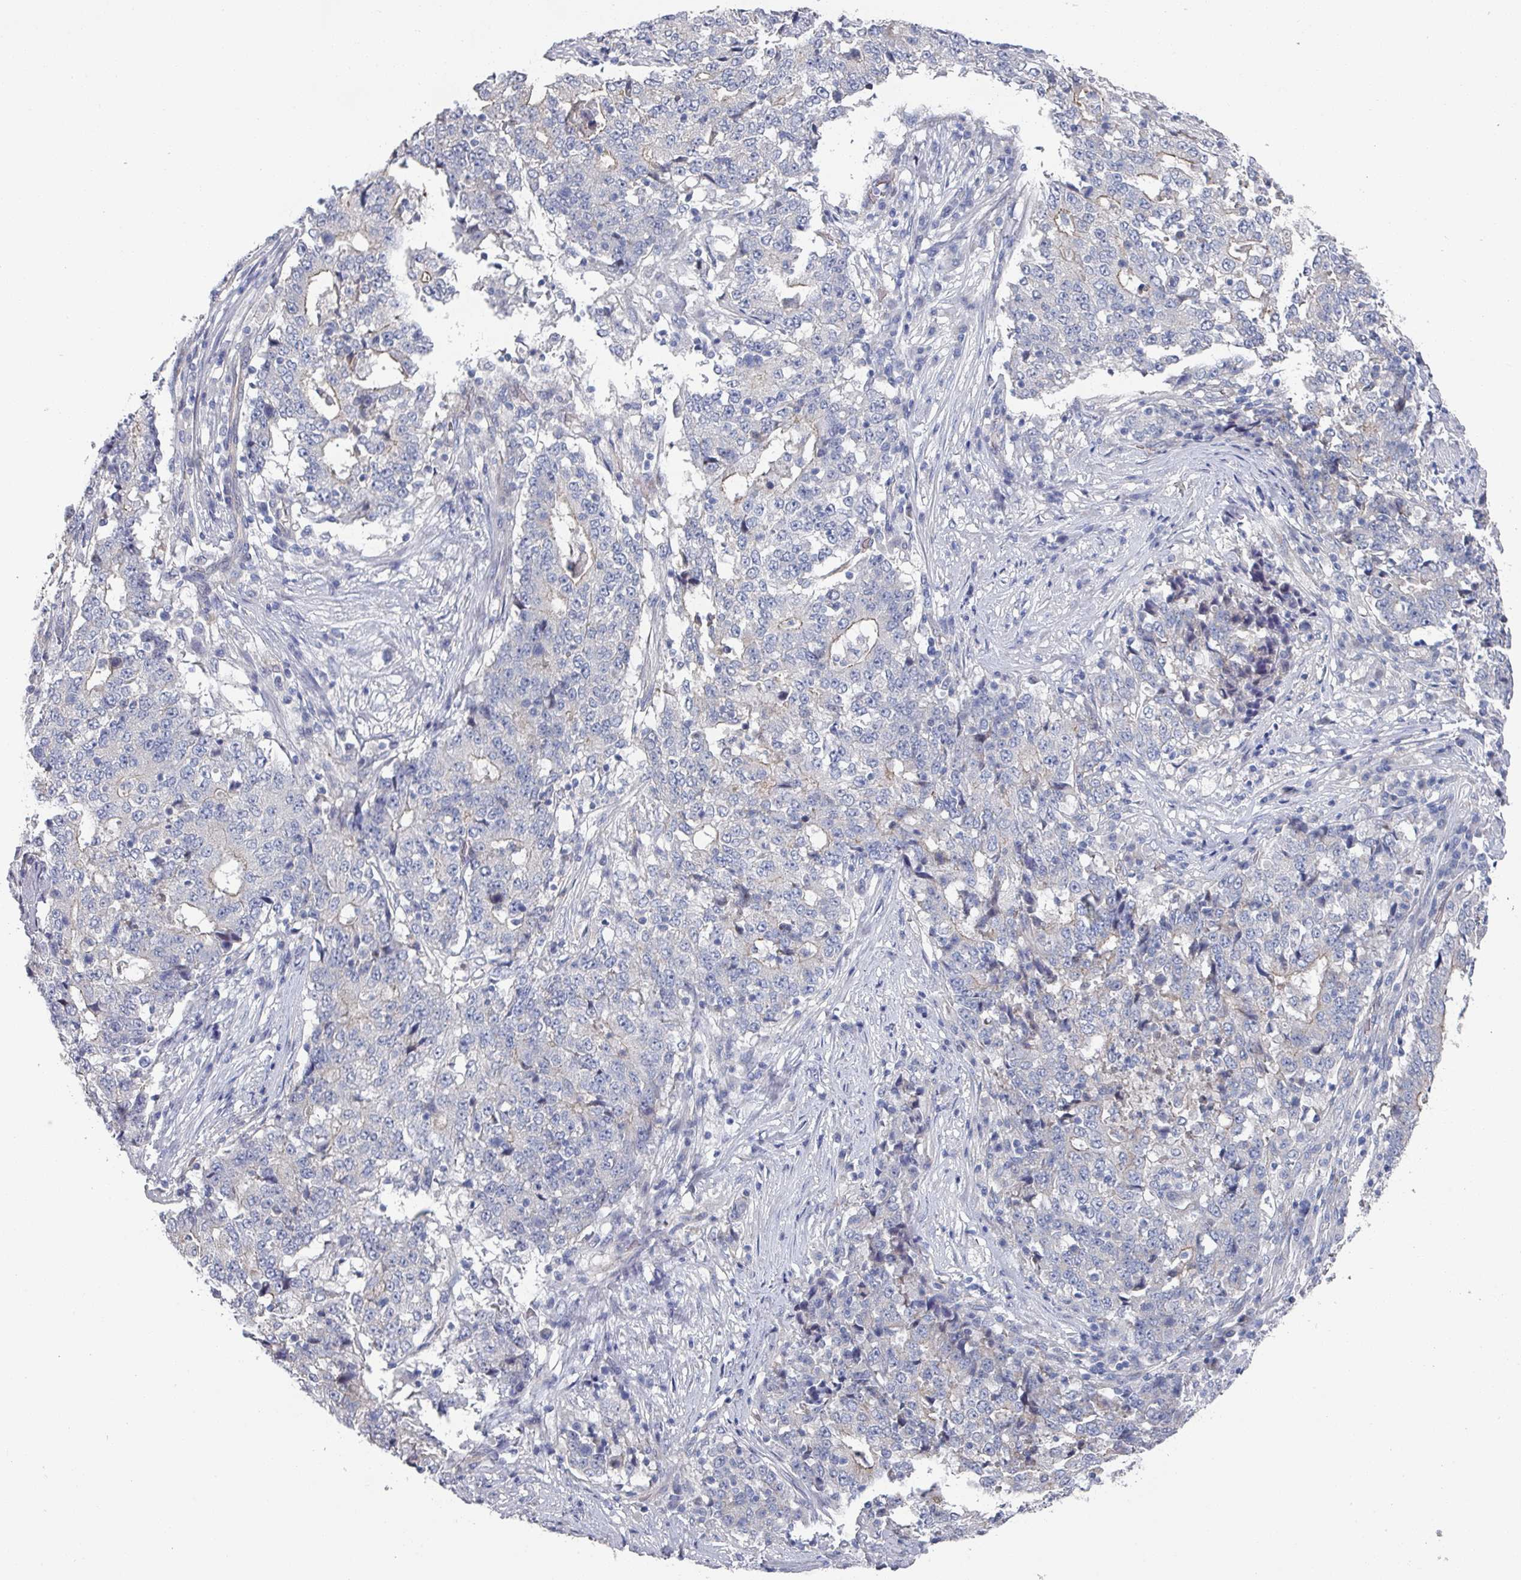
{"staining": {"intensity": "negative", "quantity": "none", "location": "none"}, "tissue": "stomach cancer", "cell_type": "Tumor cells", "image_type": "cancer", "snomed": [{"axis": "morphology", "description": "Adenocarcinoma, NOS"}, {"axis": "topography", "description": "Stomach"}], "caption": "Human stomach adenocarcinoma stained for a protein using immunohistochemistry (IHC) displays no expression in tumor cells.", "gene": "EFL1", "patient": {"sex": "male", "age": 59}}